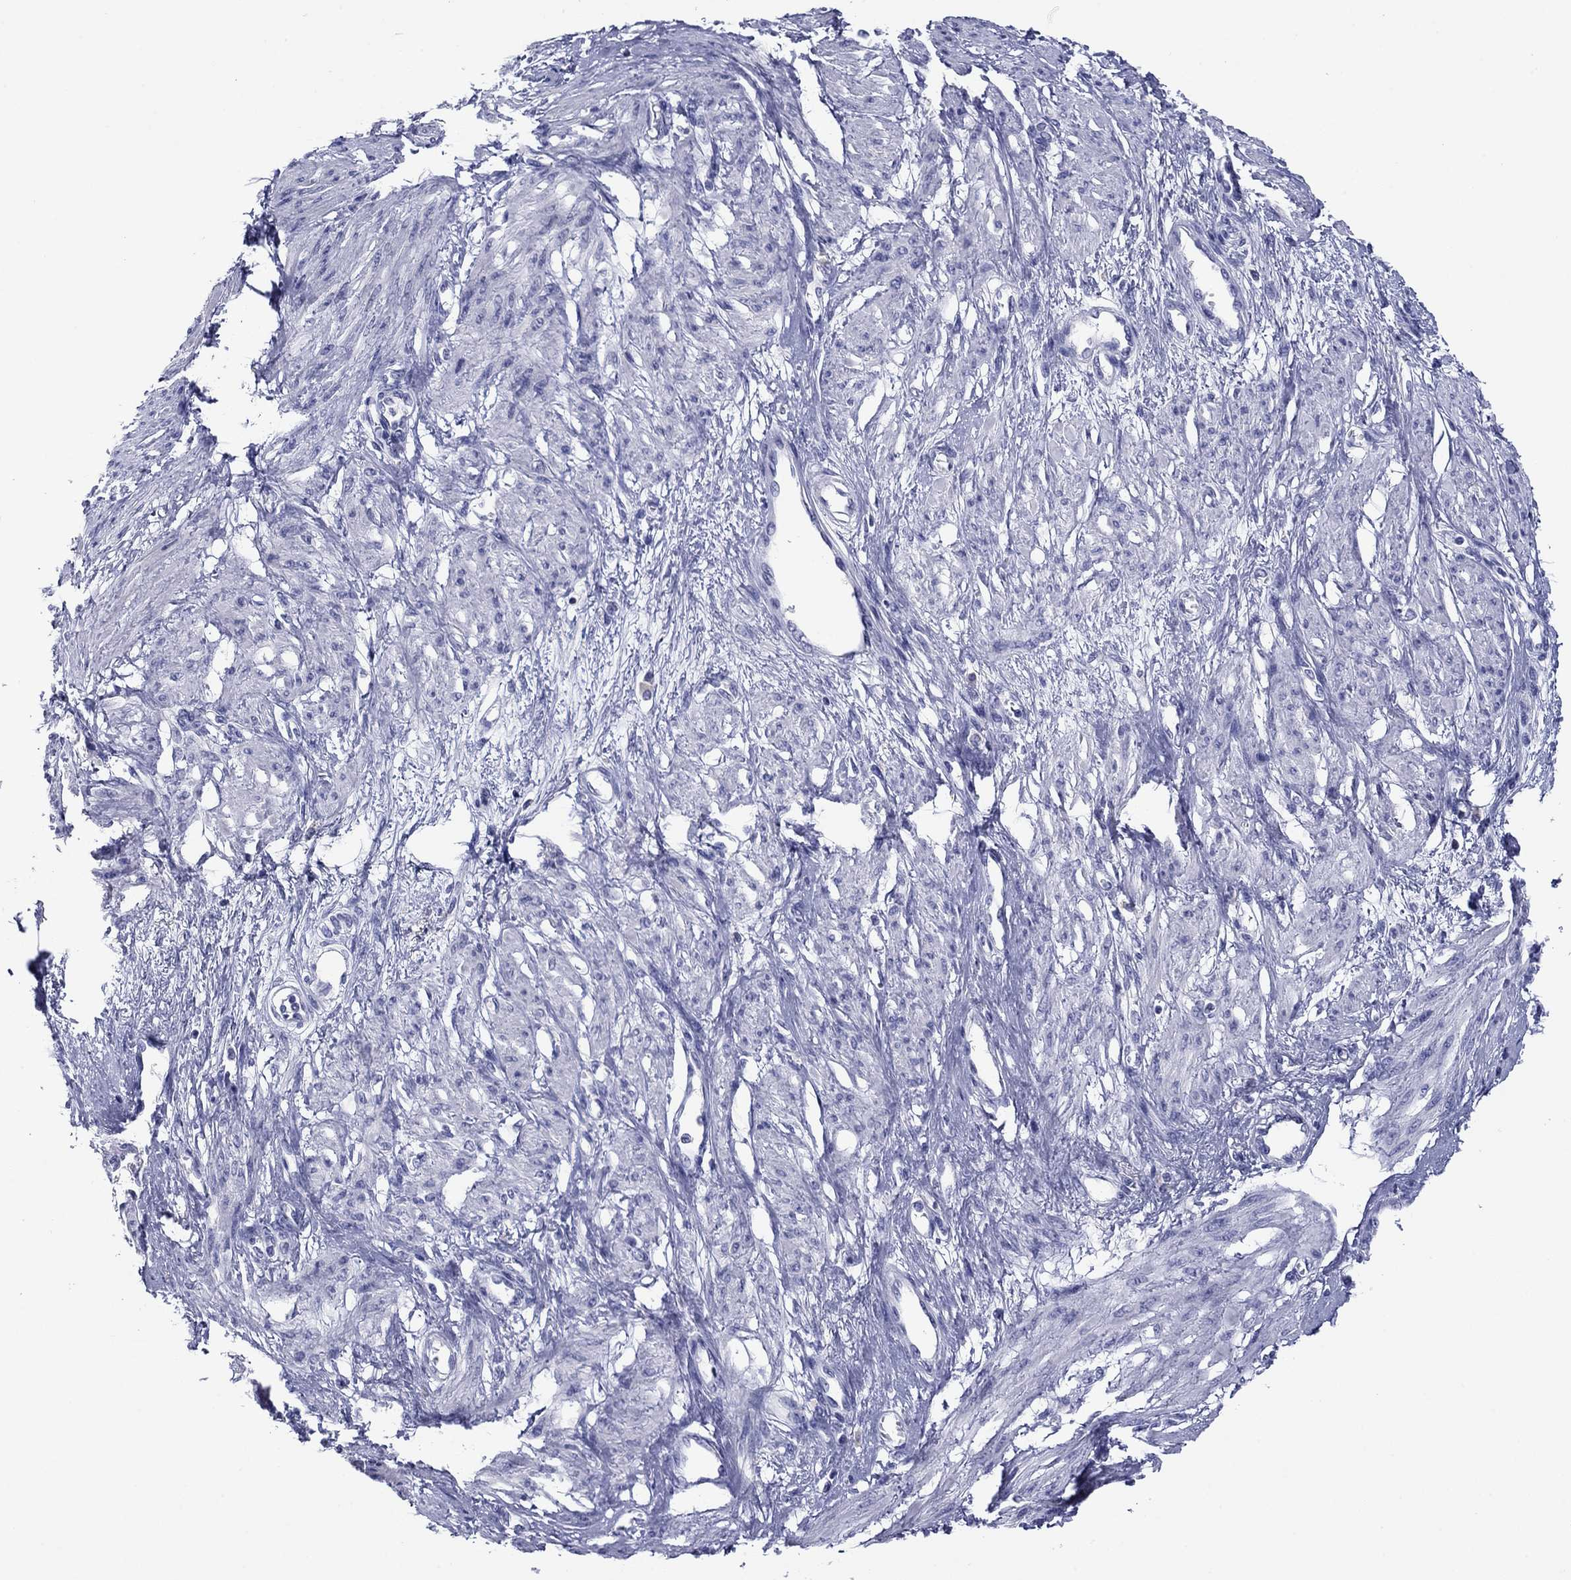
{"staining": {"intensity": "negative", "quantity": "none", "location": "none"}, "tissue": "smooth muscle", "cell_type": "Smooth muscle cells", "image_type": "normal", "snomed": [{"axis": "morphology", "description": "Normal tissue, NOS"}, {"axis": "topography", "description": "Smooth muscle"}, {"axis": "topography", "description": "Uterus"}], "caption": "Photomicrograph shows no protein expression in smooth muscle cells of benign smooth muscle.", "gene": "TCFL5", "patient": {"sex": "female", "age": 39}}